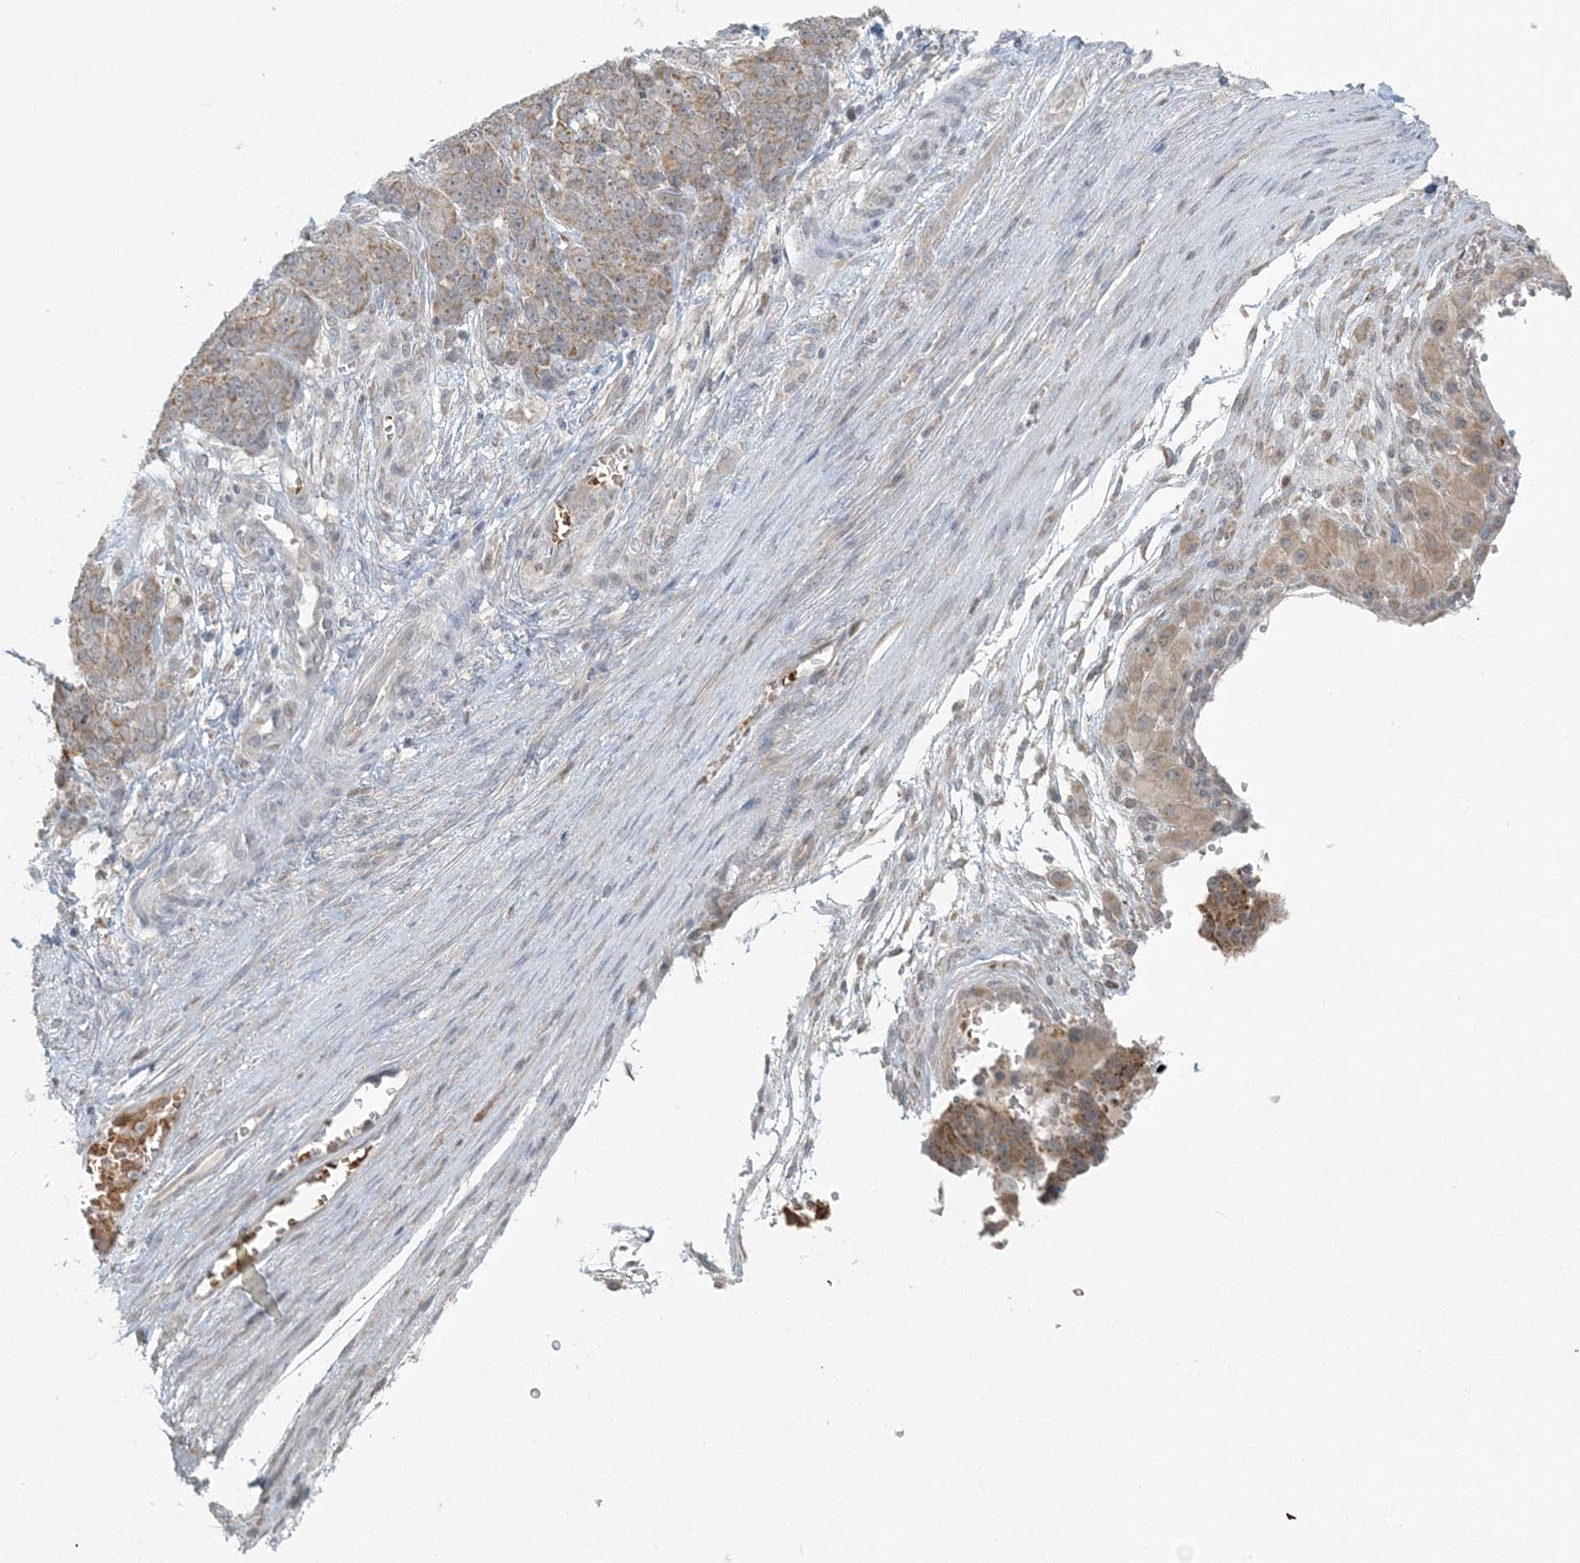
{"staining": {"intensity": "weak", "quantity": ">75%", "location": "cytoplasmic/membranous"}, "tissue": "ovarian cancer", "cell_type": "Tumor cells", "image_type": "cancer", "snomed": [{"axis": "morphology", "description": "Cystadenocarcinoma, serous, NOS"}, {"axis": "topography", "description": "Ovary"}], "caption": "Weak cytoplasmic/membranous positivity for a protein is seen in about >75% of tumor cells of ovarian serous cystadenocarcinoma using IHC.", "gene": "CTDNEP1", "patient": {"sex": "female", "age": 44}}